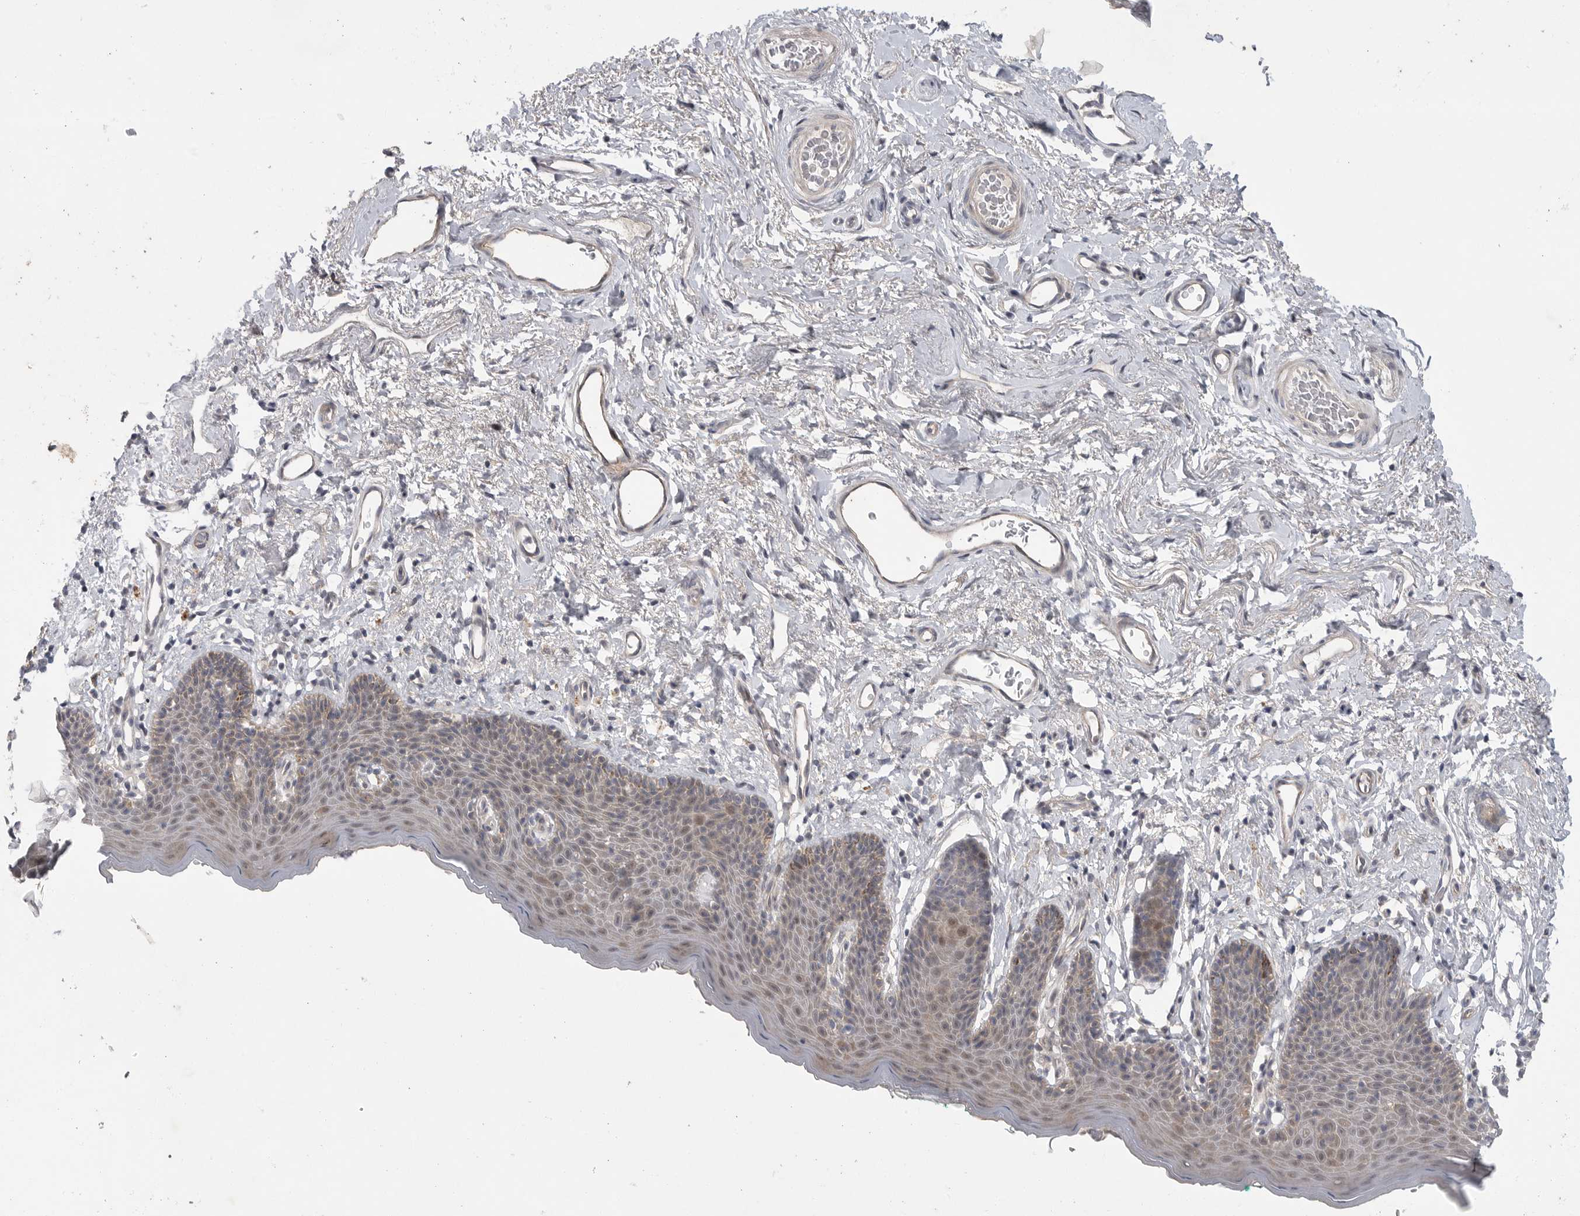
{"staining": {"intensity": "weak", "quantity": "25%-75%", "location": "cytoplasmic/membranous"}, "tissue": "skin", "cell_type": "Epidermal cells", "image_type": "normal", "snomed": [{"axis": "morphology", "description": "Normal tissue, NOS"}, {"axis": "topography", "description": "Vulva"}], "caption": "Brown immunohistochemical staining in normal skin reveals weak cytoplasmic/membranous positivity in approximately 25%-75% of epidermal cells. Nuclei are stained in blue.", "gene": "FBXO43", "patient": {"sex": "female", "age": 66}}